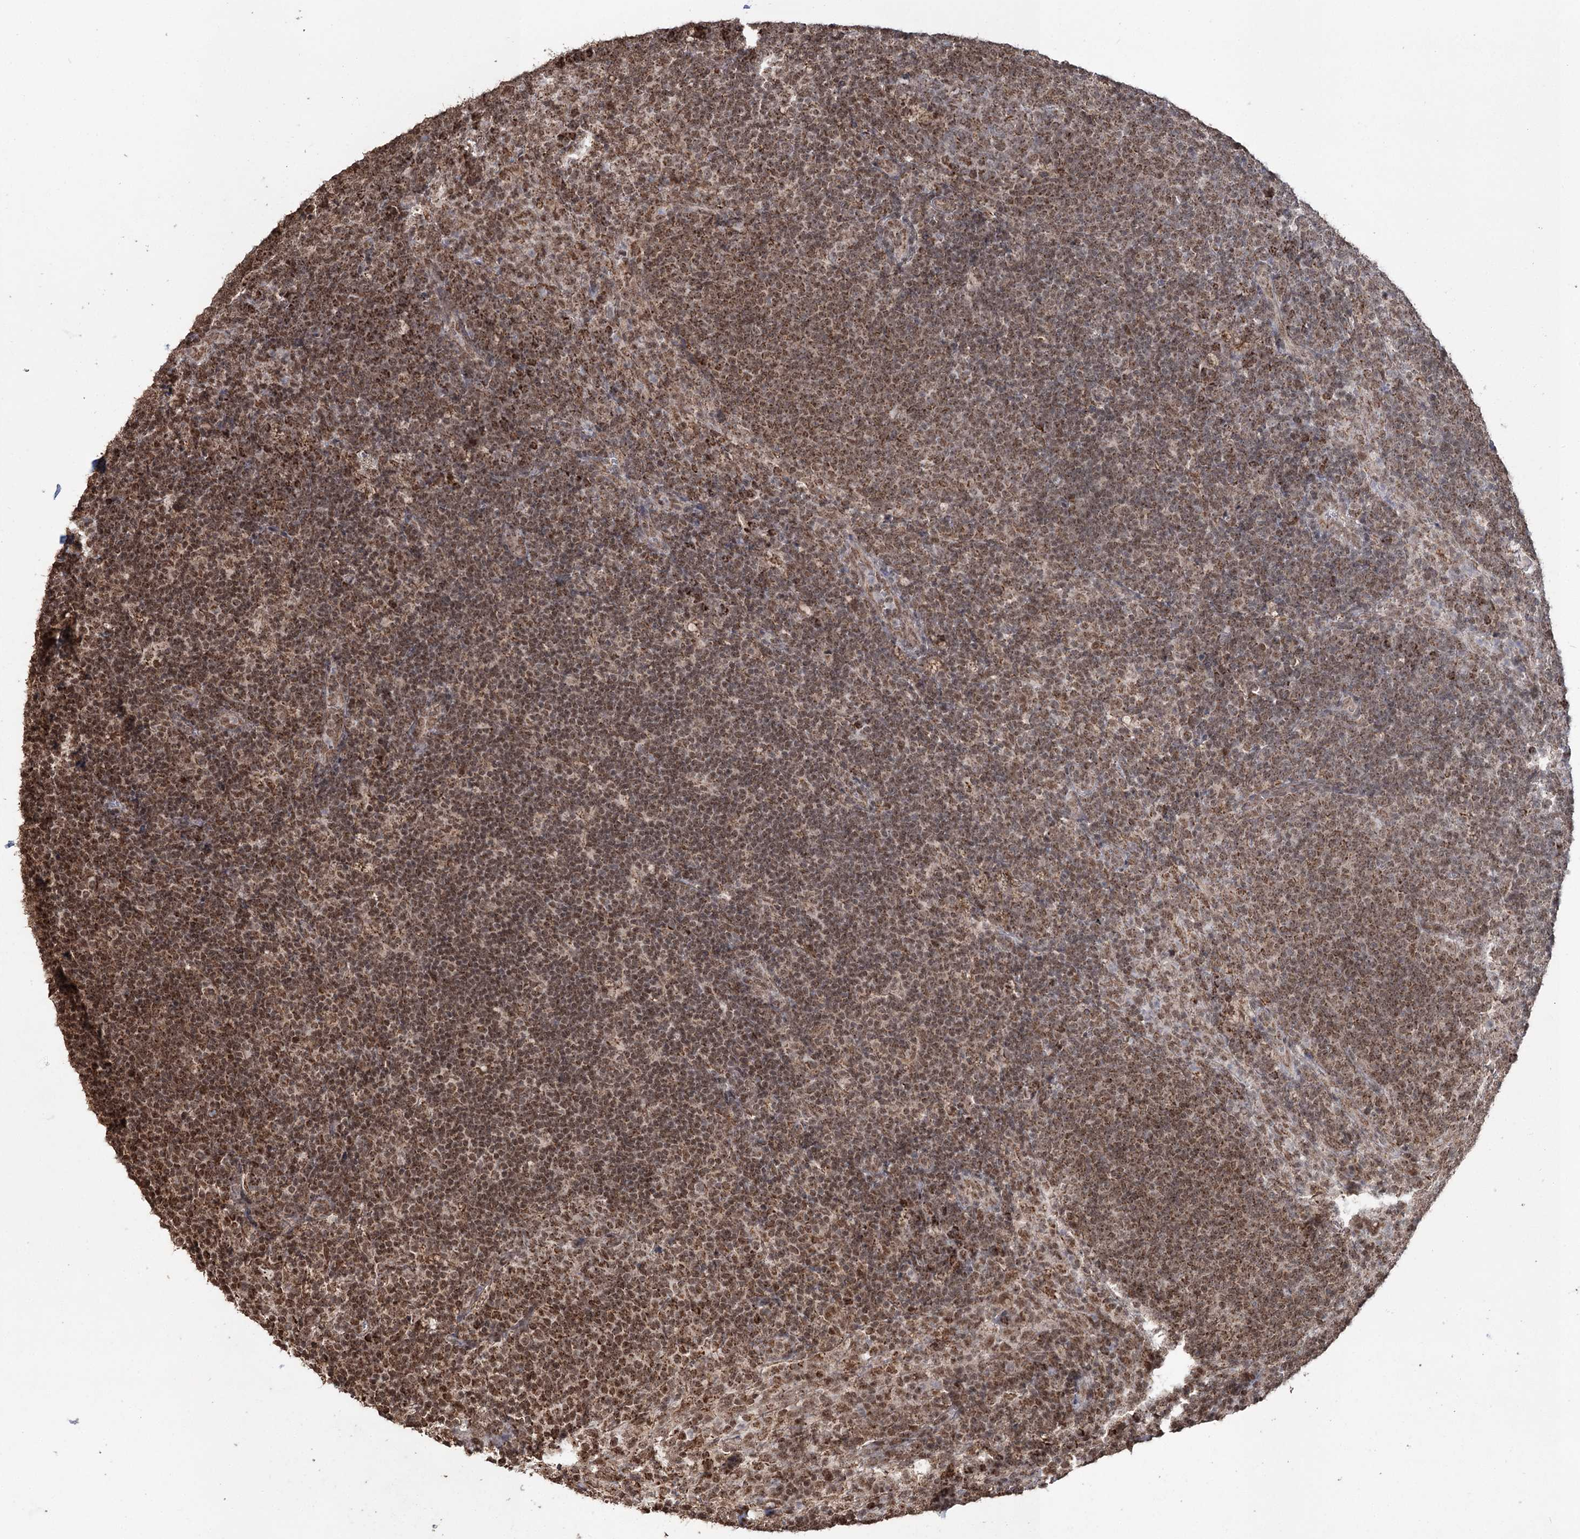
{"staining": {"intensity": "moderate", "quantity": ">75%", "location": "cytoplasmic/membranous"}, "tissue": "lymph node", "cell_type": "Germinal center cells", "image_type": "normal", "snomed": [{"axis": "morphology", "description": "Normal tissue, NOS"}, {"axis": "topography", "description": "Lymph node"}], "caption": "This is an image of IHC staining of normal lymph node, which shows moderate expression in the cytoplasmic/membranous of germinal center cells.", "gene": "PDHX", "patient": {"sex": "female", "age": 70}}